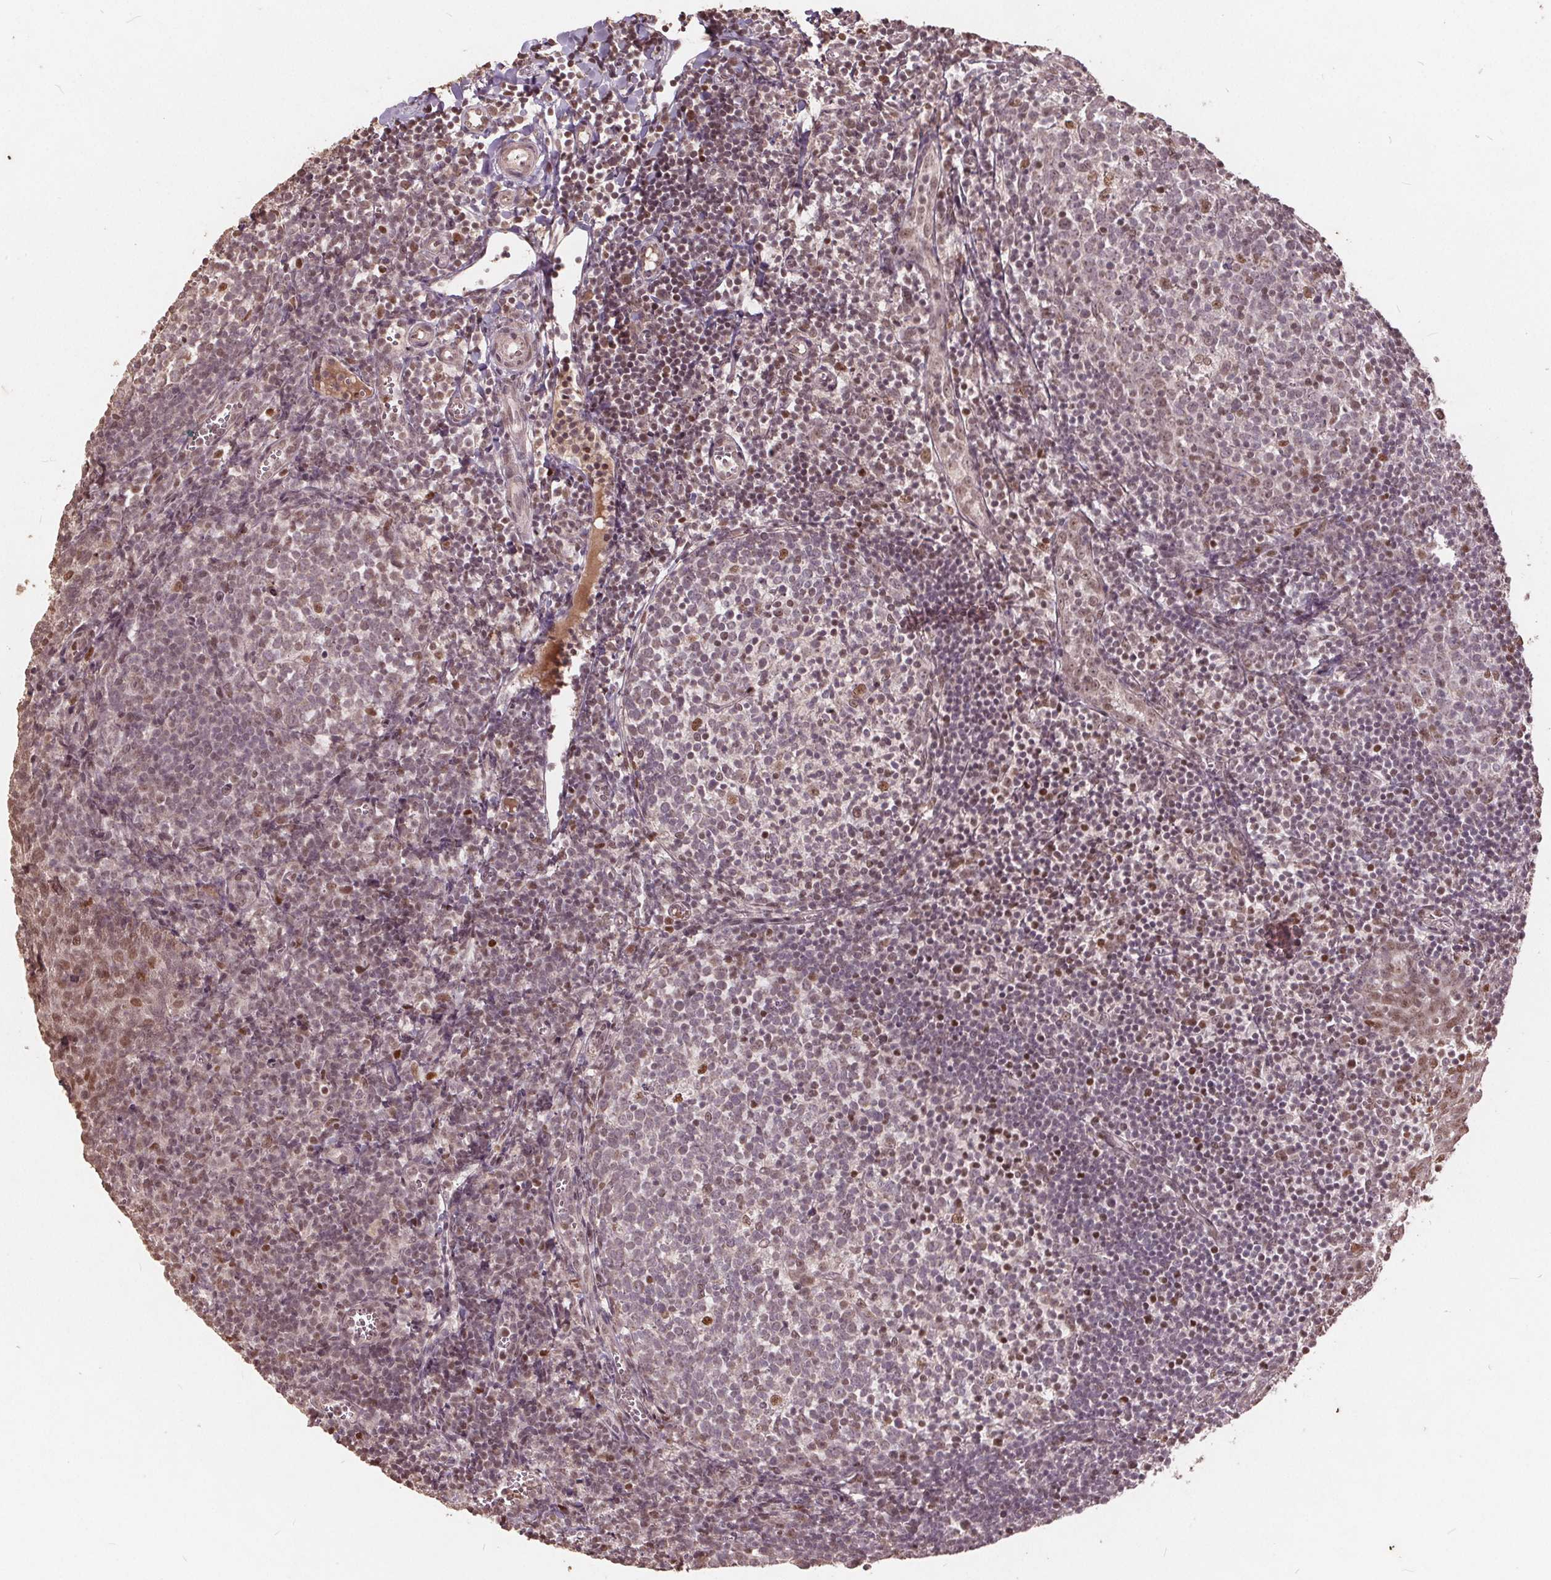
{"staining": {"intensity": "moderate", "quantity": "<25%", "location": "nuclear"}, "tissue": "lymph node", "cell_type": "Germinal center cells", "image_type": "normal", "snomed": [{"axis": "morphology", "description": "Normal tissue, NOS"}, {"axis": "topography", "description": "Lymph node"}], "caption": "Lymph node was stained to show a protein in brown. There is low levels of moderate nuclear positivity in about <25% of germinal center cells. The protein of interest is shown in brown color, while the nuclei are stained blue.", "gene": "DNMT3B", "patient": {"sex": "female", "age": 21}}